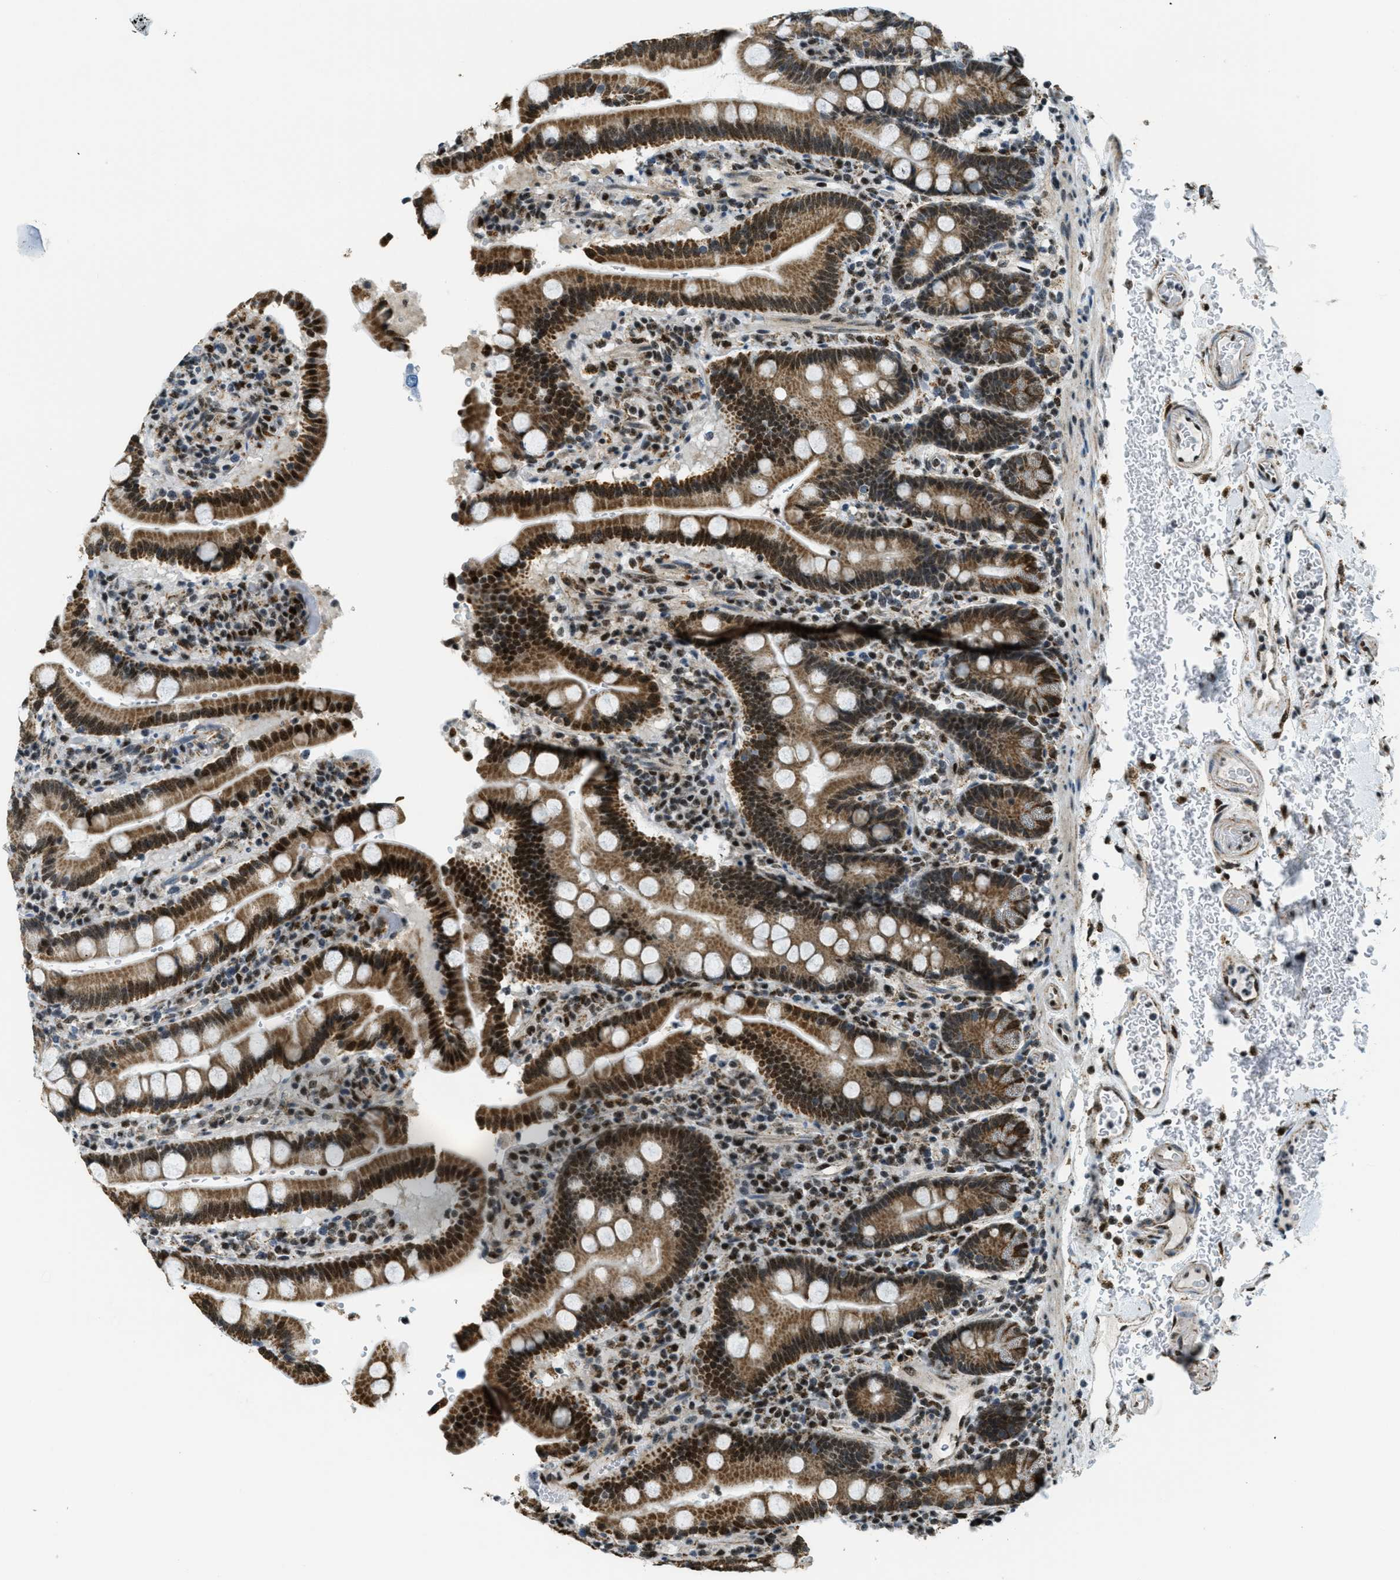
{"staining": {"intensity": "strong", "quantity": ">75%", "location": "cytoplasmic/membranous,nuclear"}, "tissue": "duodenum", "cell_type": "Glandular cells", "image_type": "normal", "snomed": [{"axis": "morphology", "description": "Normal tissue, NOS"}, {"axis": "topography", "description": "Small intestine, NOS"}], "caption": "Immunohistochemistry (IHC) staining of normal duodenum, which demonstrates high levels of strong cytoplasmic/membranous,nuclear expression in about >75% of glandular cells indicating strong cytoplasmic/membranous,nuclear protein staining. The staining was performed using DAB (brown) for protein detection and nuclei were counterstained in hematoxylin (blue).", "gene": "SP100", "patient": {"sex": "female", "age": 71}}